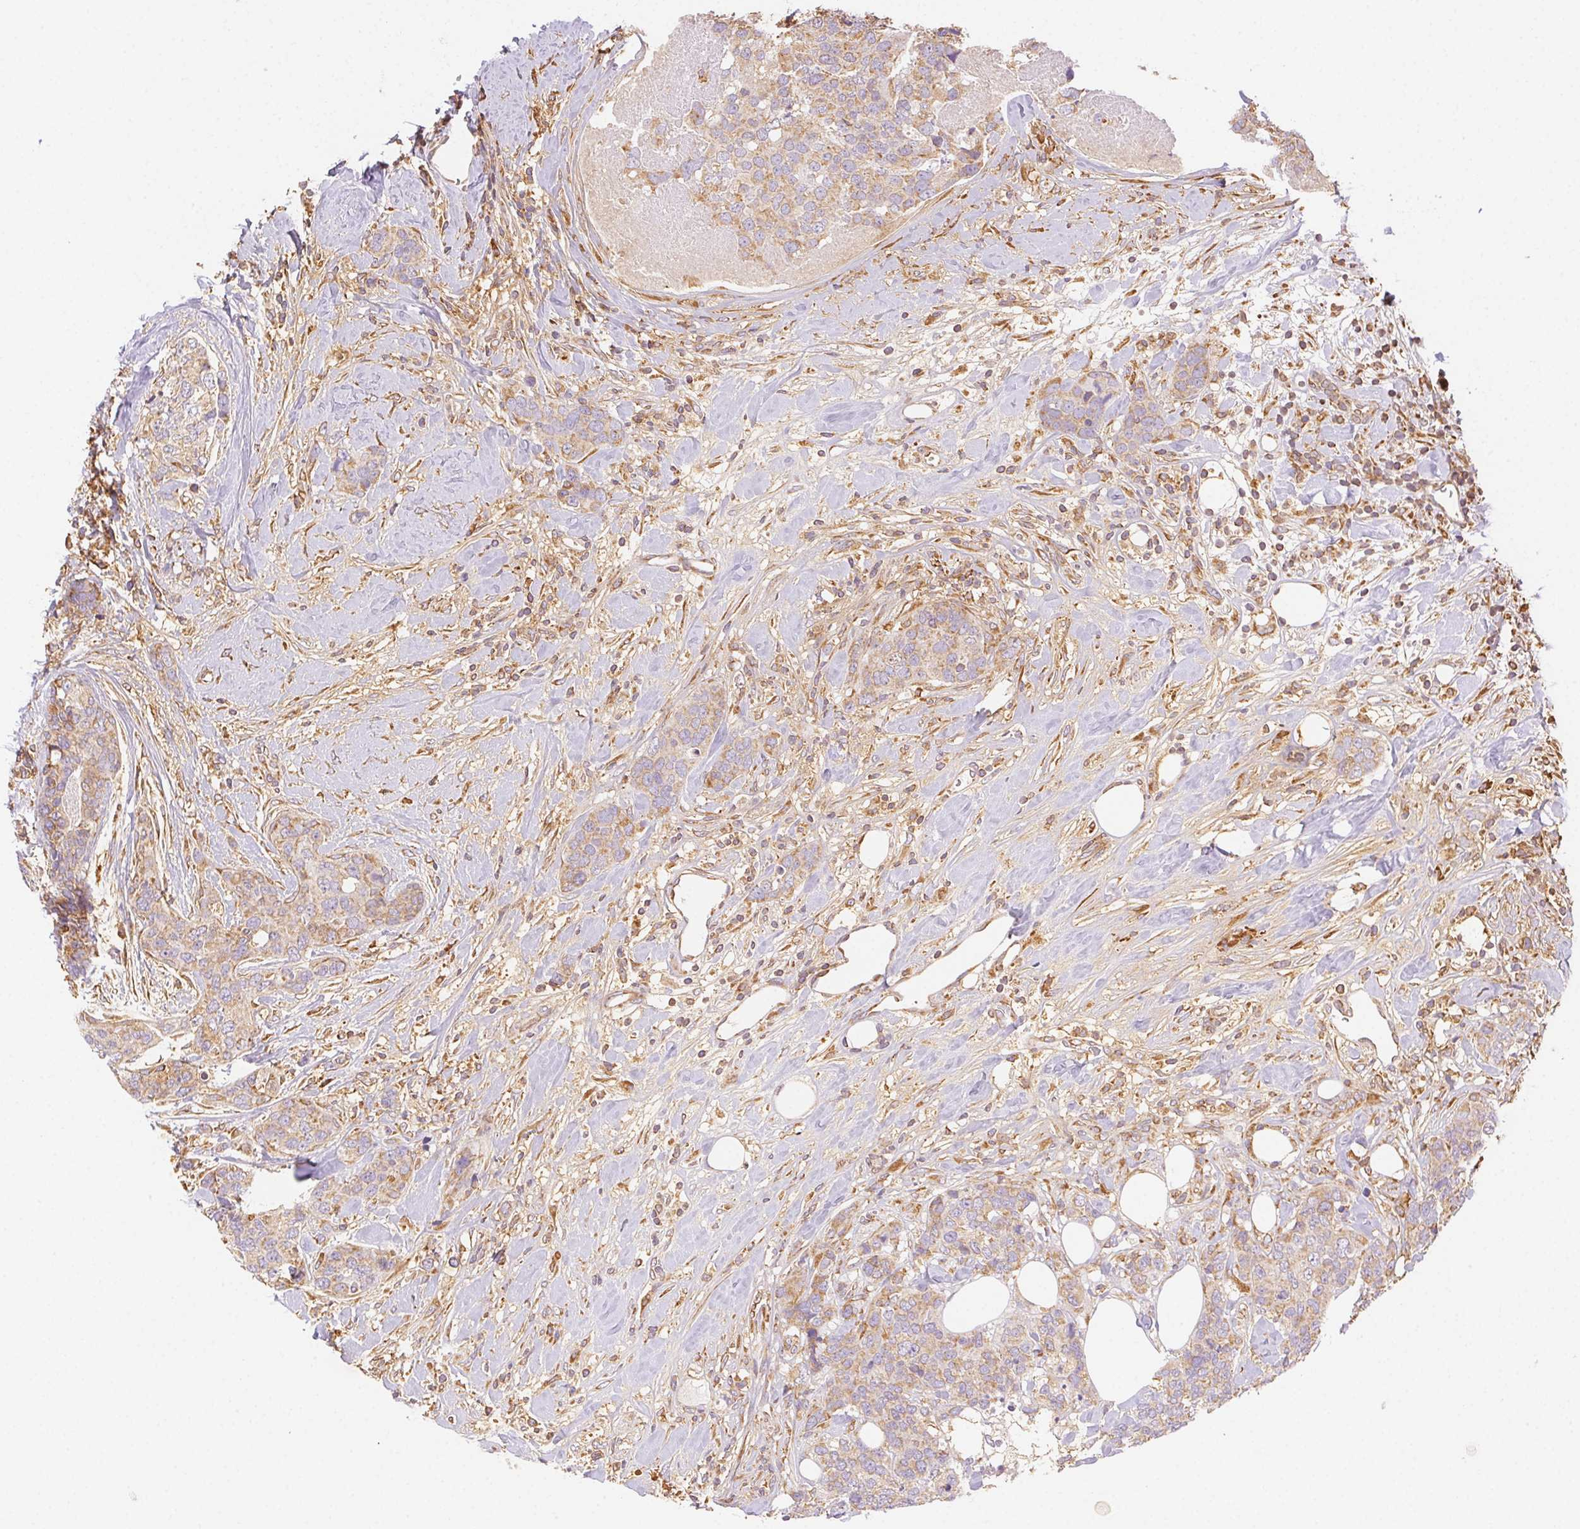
{"staining": {"intensity": "weak", "quantity": "25%-75%", "location": "cytoplasmic/membranous"}, "tissue": "breast cancer", "cell_type": "Tumor cells", "image_type": "cancer", "snomed": [{"axis": "morphology", "description": "Lobular carcinoma"}, {"axis": "topography", "description": "Breast"}], "caption": "Immunohistochemical staining of breast cancer shows weak cytoplasmic/membranous protein positivity in about 25%-75% of tumor cells.", "gene": "ENTREP1", "patient": {"sex": "female", "age": 59}}